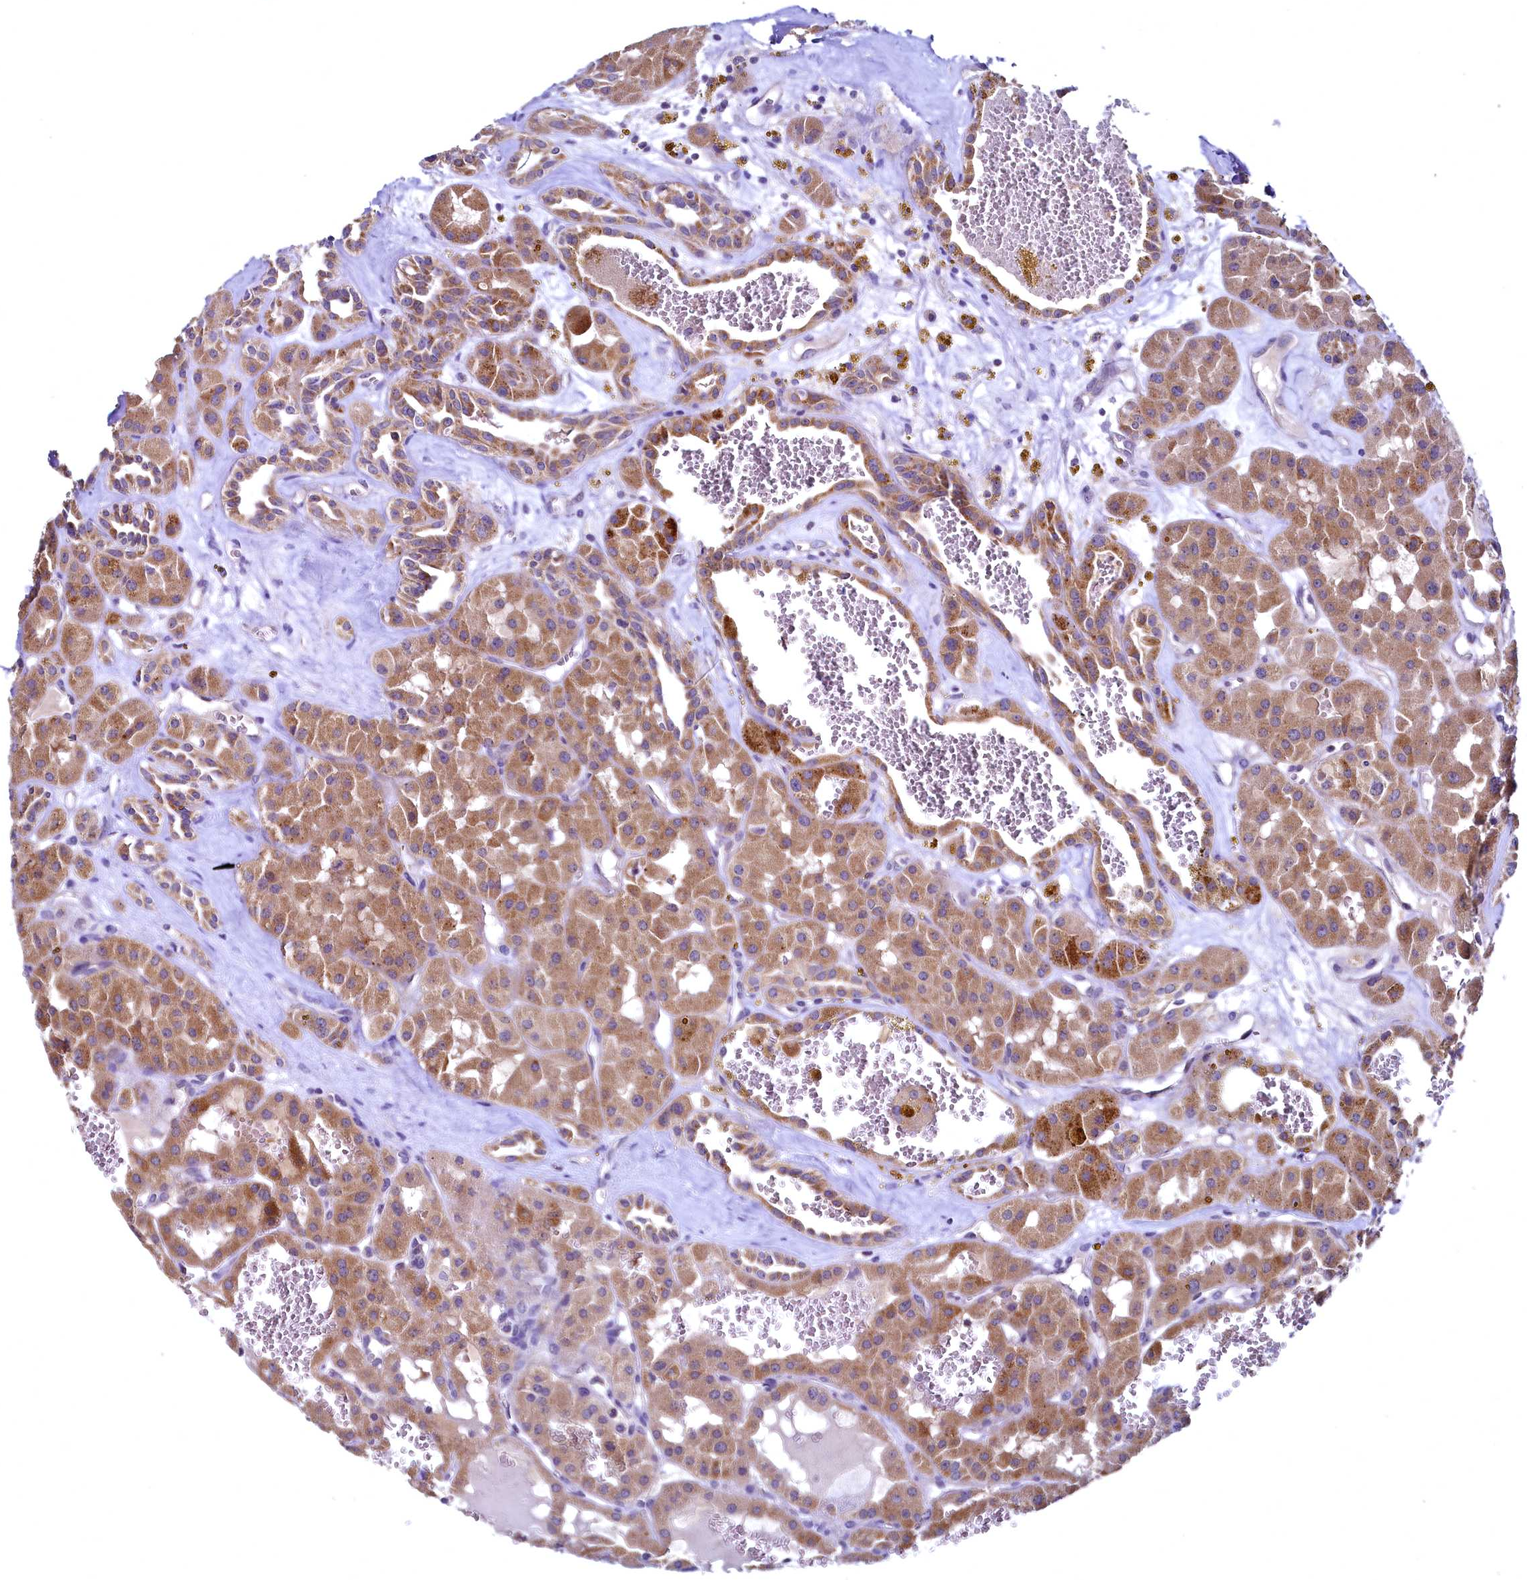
{"staining": {"intensity": "moderate", "quantity": ">75%", "location": "cytoplasmic/membranous"}, "tissue": "renal cancer", "cell_type": "Tumor cells", "image_type": "cancer", "snomed": [{"axis": "morphology", "description": "Carcinoma, NOS"}, {"axis": "topography", "description": "Kidney"}], "caption": "Immunohistochemistry (IHC) (DAB) staining of renal cancer (carcinoma) demonstrates moderate cytoplasmic/membranous protein expression in about >75% of tumor cells.", "gene": "MRPL57", "patient": {"sex": "female", "age": 75}}